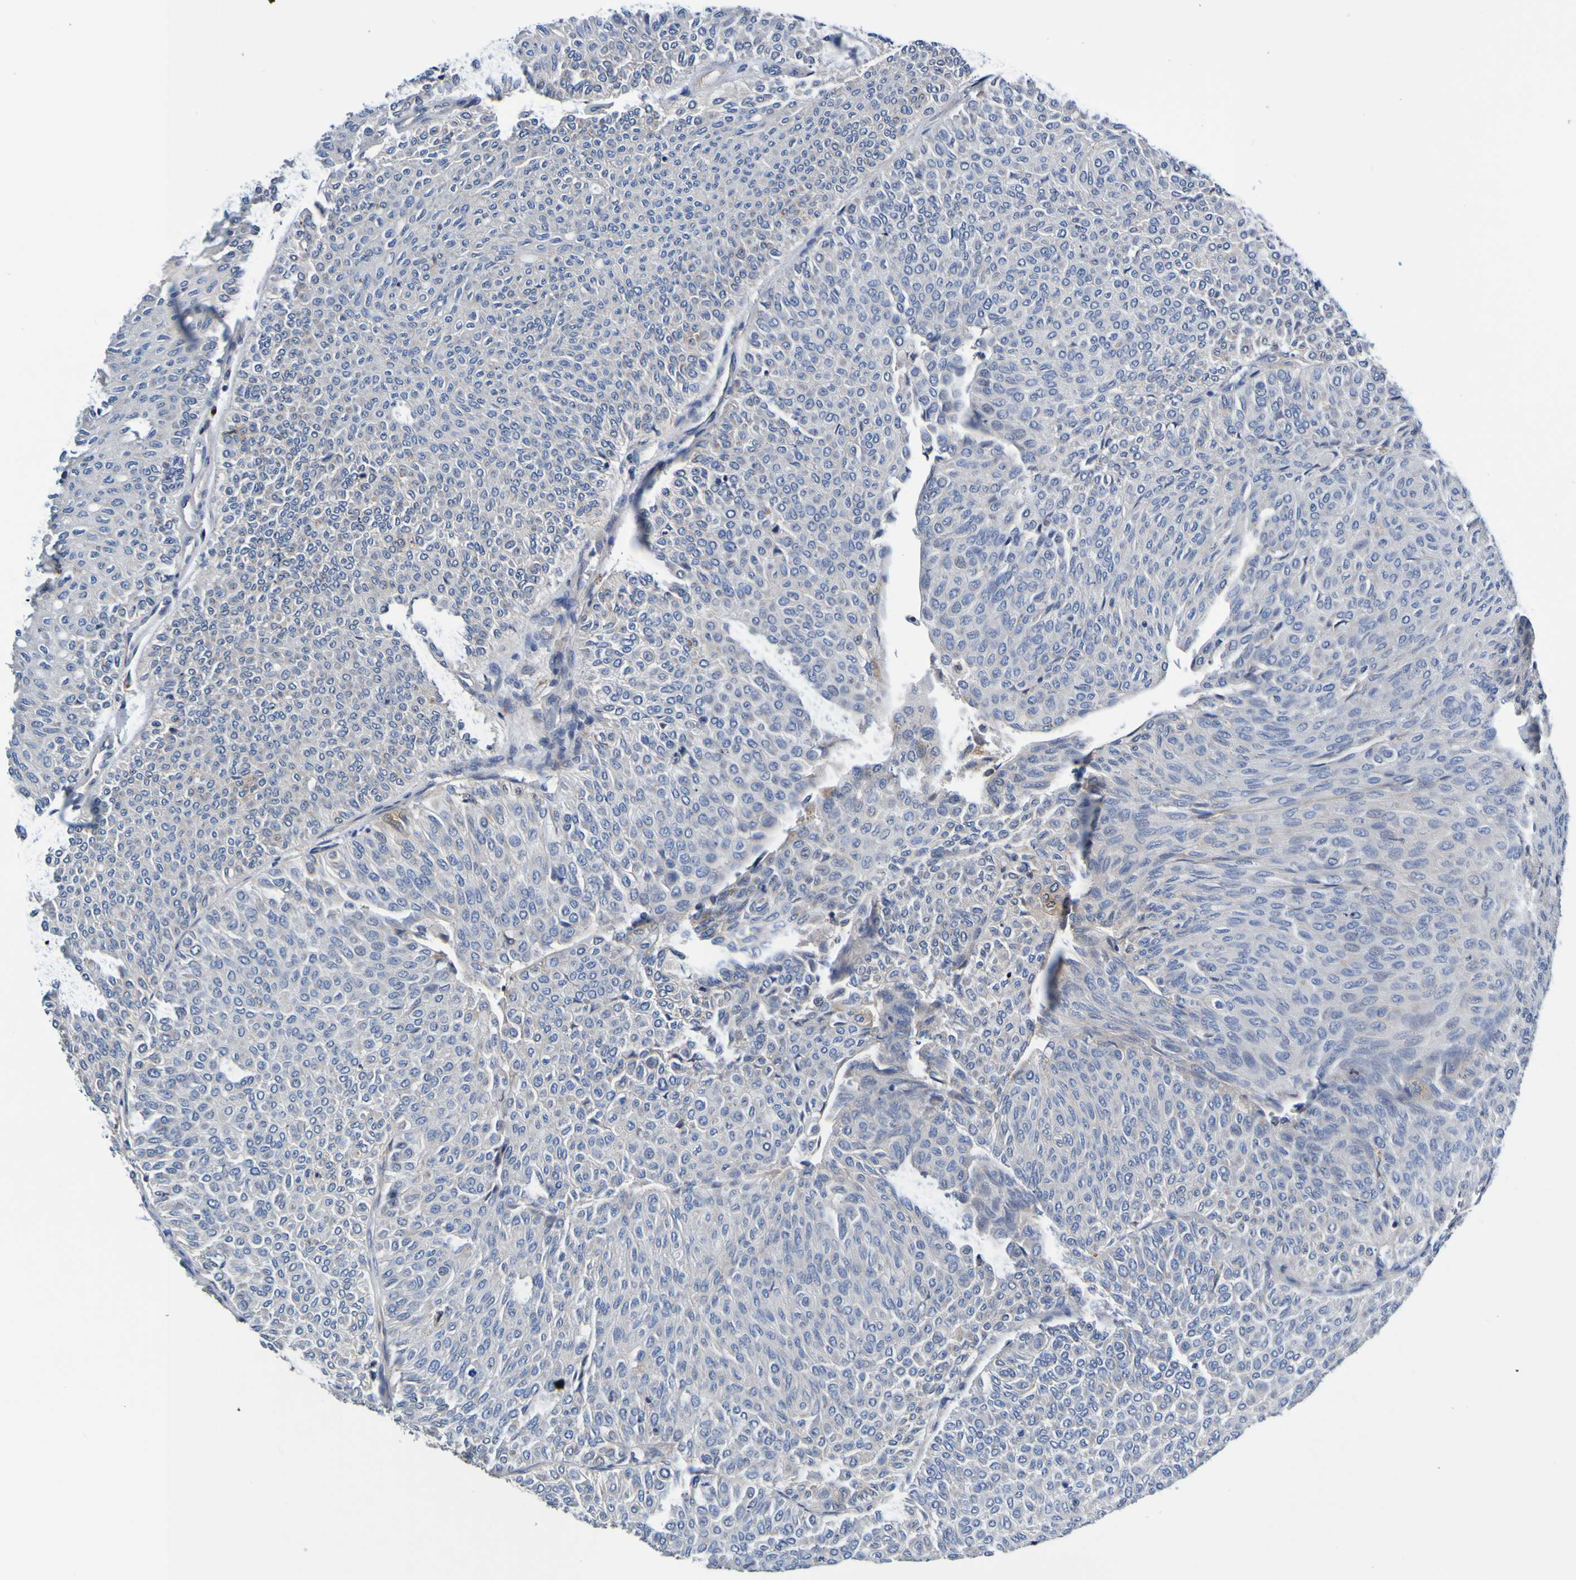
{"staining": {"intensity": "negative", "quantity": "none", "location": "none"}, "tissue": "urothelial cancer", "cell_type": "Tumor cells", "image_type": "cancer", "snomed": [{"axis": "morphology", "description": "Urothelial carcinoma, Low grade"}, {"axis": "topography", "description": "Urinary bladder"}], "caption": "Tumor cells are negative for brown protein staining in urothelial cancer. (Brightfield microscopy of DAB (3,3'-diaminobenzidine) immunohistochemistry at high magnification).", "gene": "METAP2", "patient": {"sex": "male", "age": 78}}